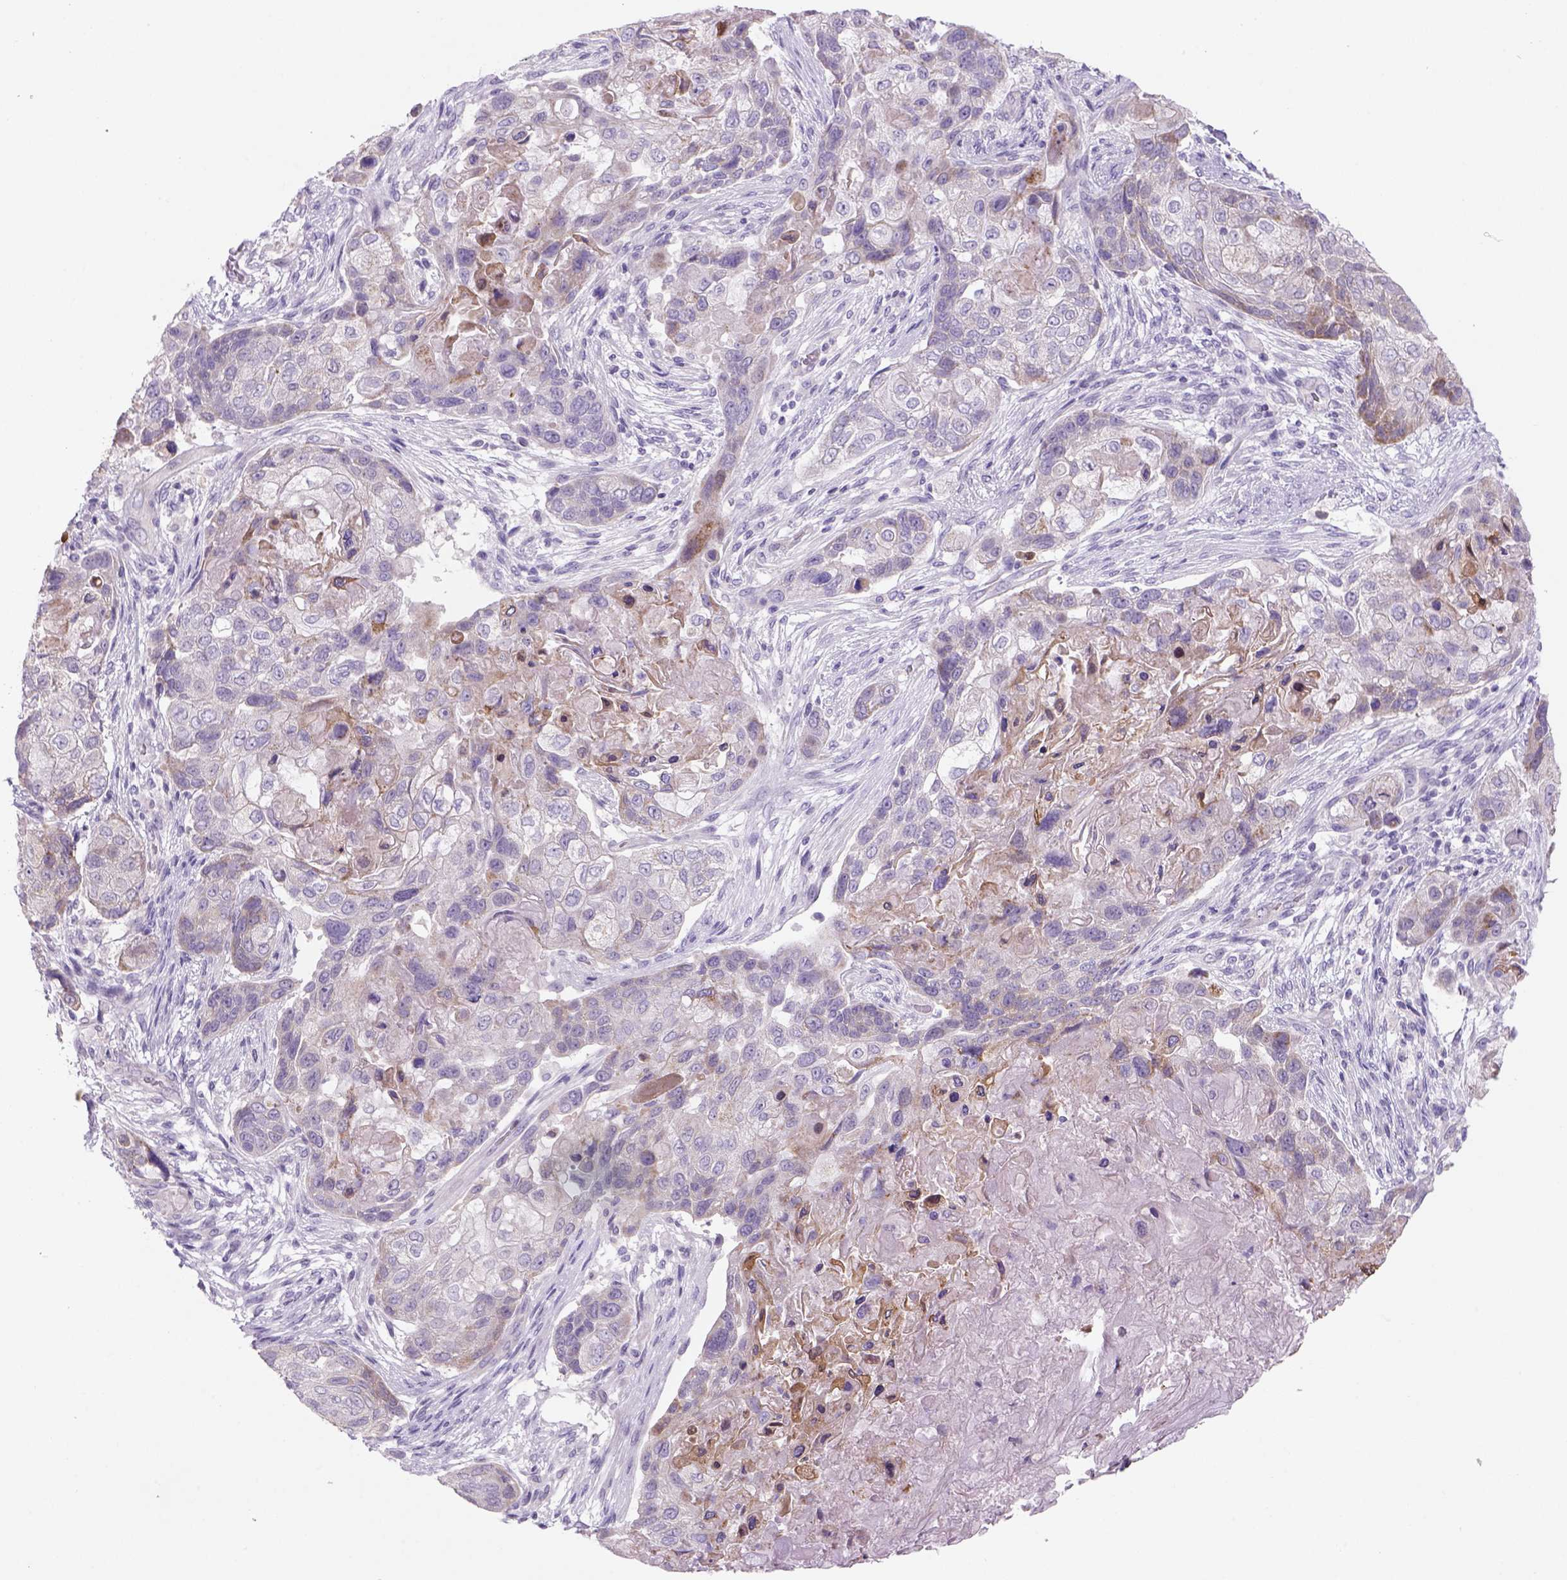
{"staining": {"intensity": "weak", "quantity": "<25%", "location": "cytoplasmic/membranous"}, "tissue": "lung cancer", "cell_type": "Tumor cells", "image_type": "cancer", "snomed": [{"axis": "morphology", "description": "Squamous cell carcinoma, NOS"}, {"axis": "topography", "description": "Lung"}], "caption": "IHC photomicrograph of neoplastic tissue: lung squamous cell carcinoma stained with DAB (3,3'-diaminobenzidine) reveals no significant protein expression in tumor cells.", "gene": "ADGRV1", "patient": {"sex": "male", "age": 69}}